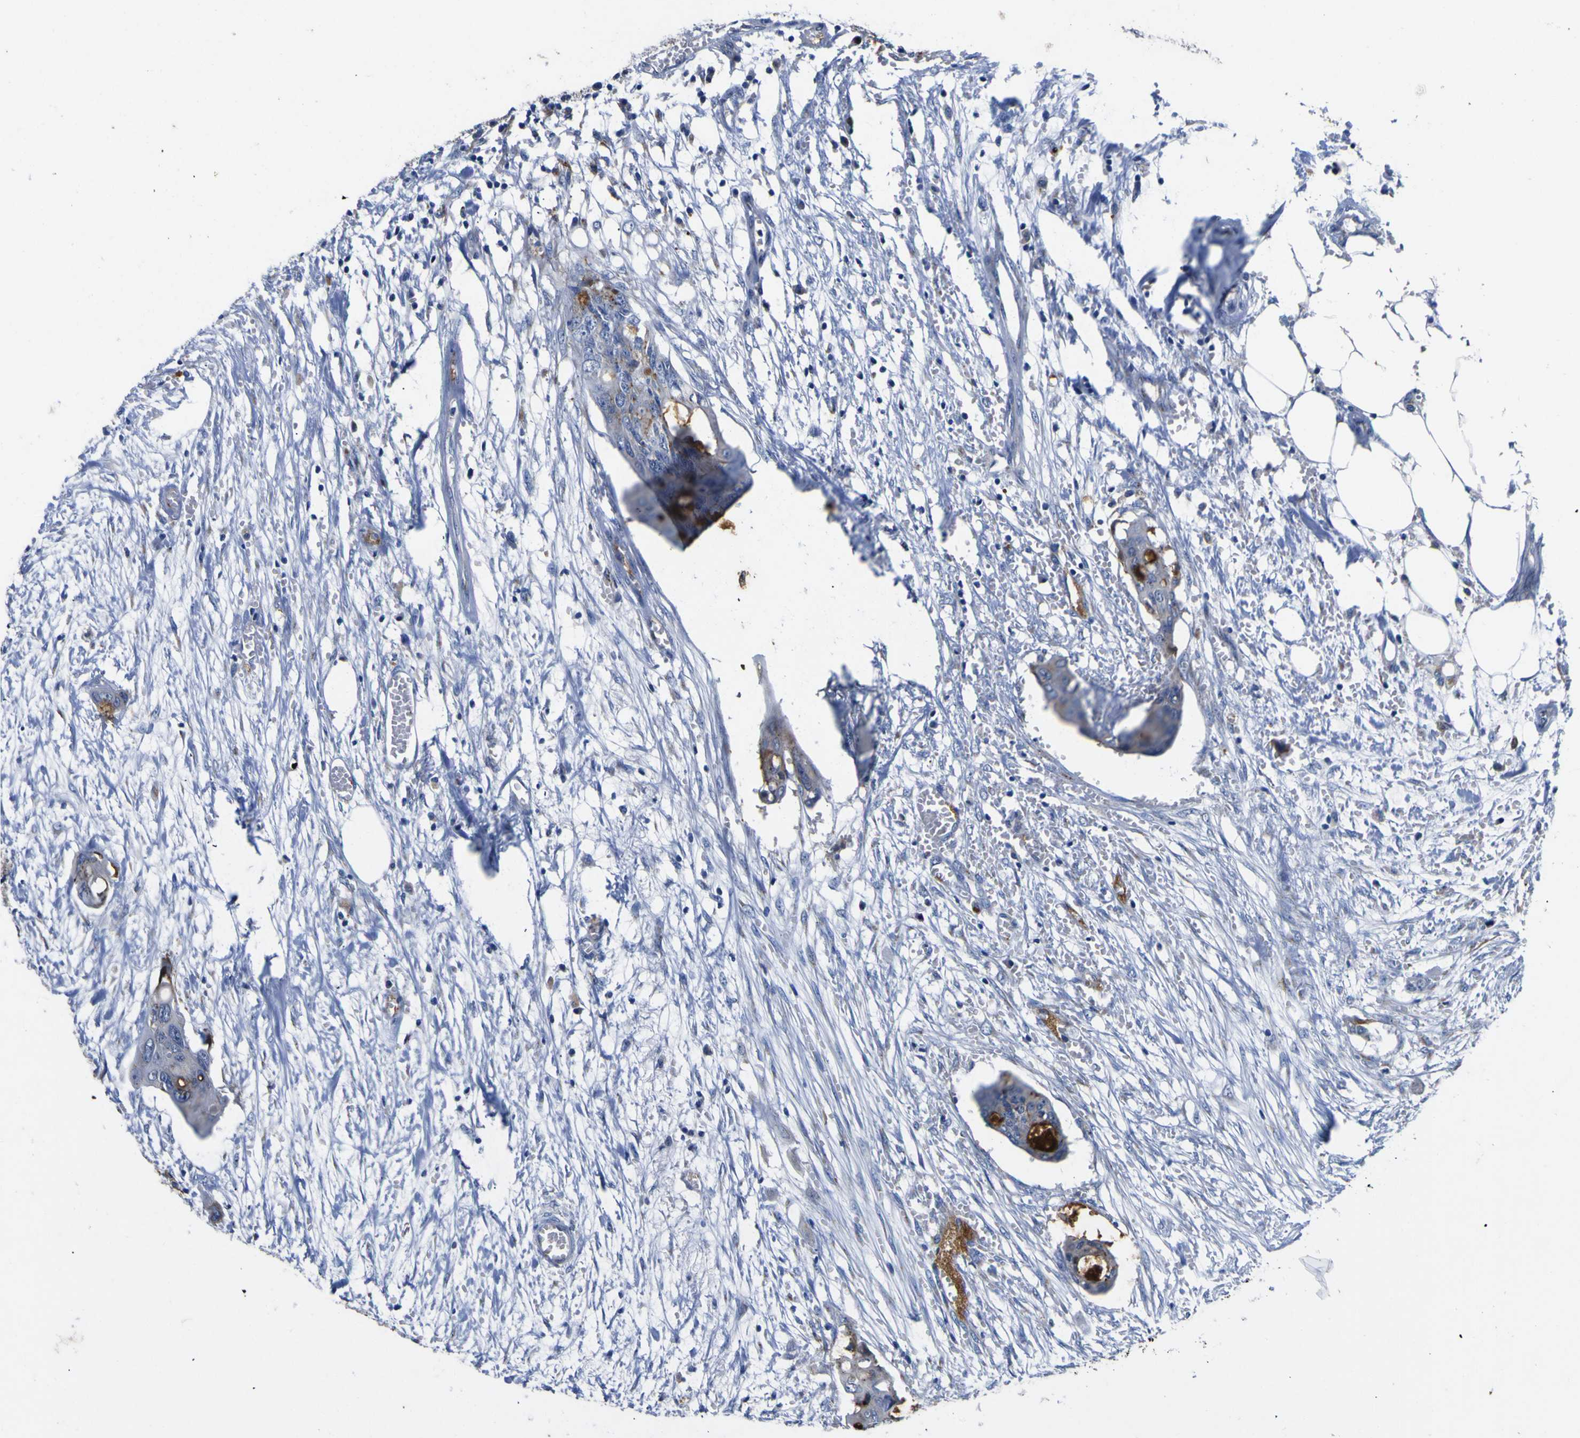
{"staining": {"intensity": "moderate", "quantity": "25%-75%", "location": "cytoplasmic/membranous"}, "tissue": "colorectal cancer", "cell_type": "Tumor cells", "image_type": "cancer", "snomed": [{"axis": "morphology", "description": "Adenocarcinoma, NOS"}, {"axis": "topography", "description": "Colon"}], "caption": "Protein staining of colorectal cancer (adenocarcinoma) tissue reveals moderate cytoplasmic/membranous expression in about 25%-75% of tumor cells.", "gene": "COA1", "patient": {"sex": "female", "age": 57}}